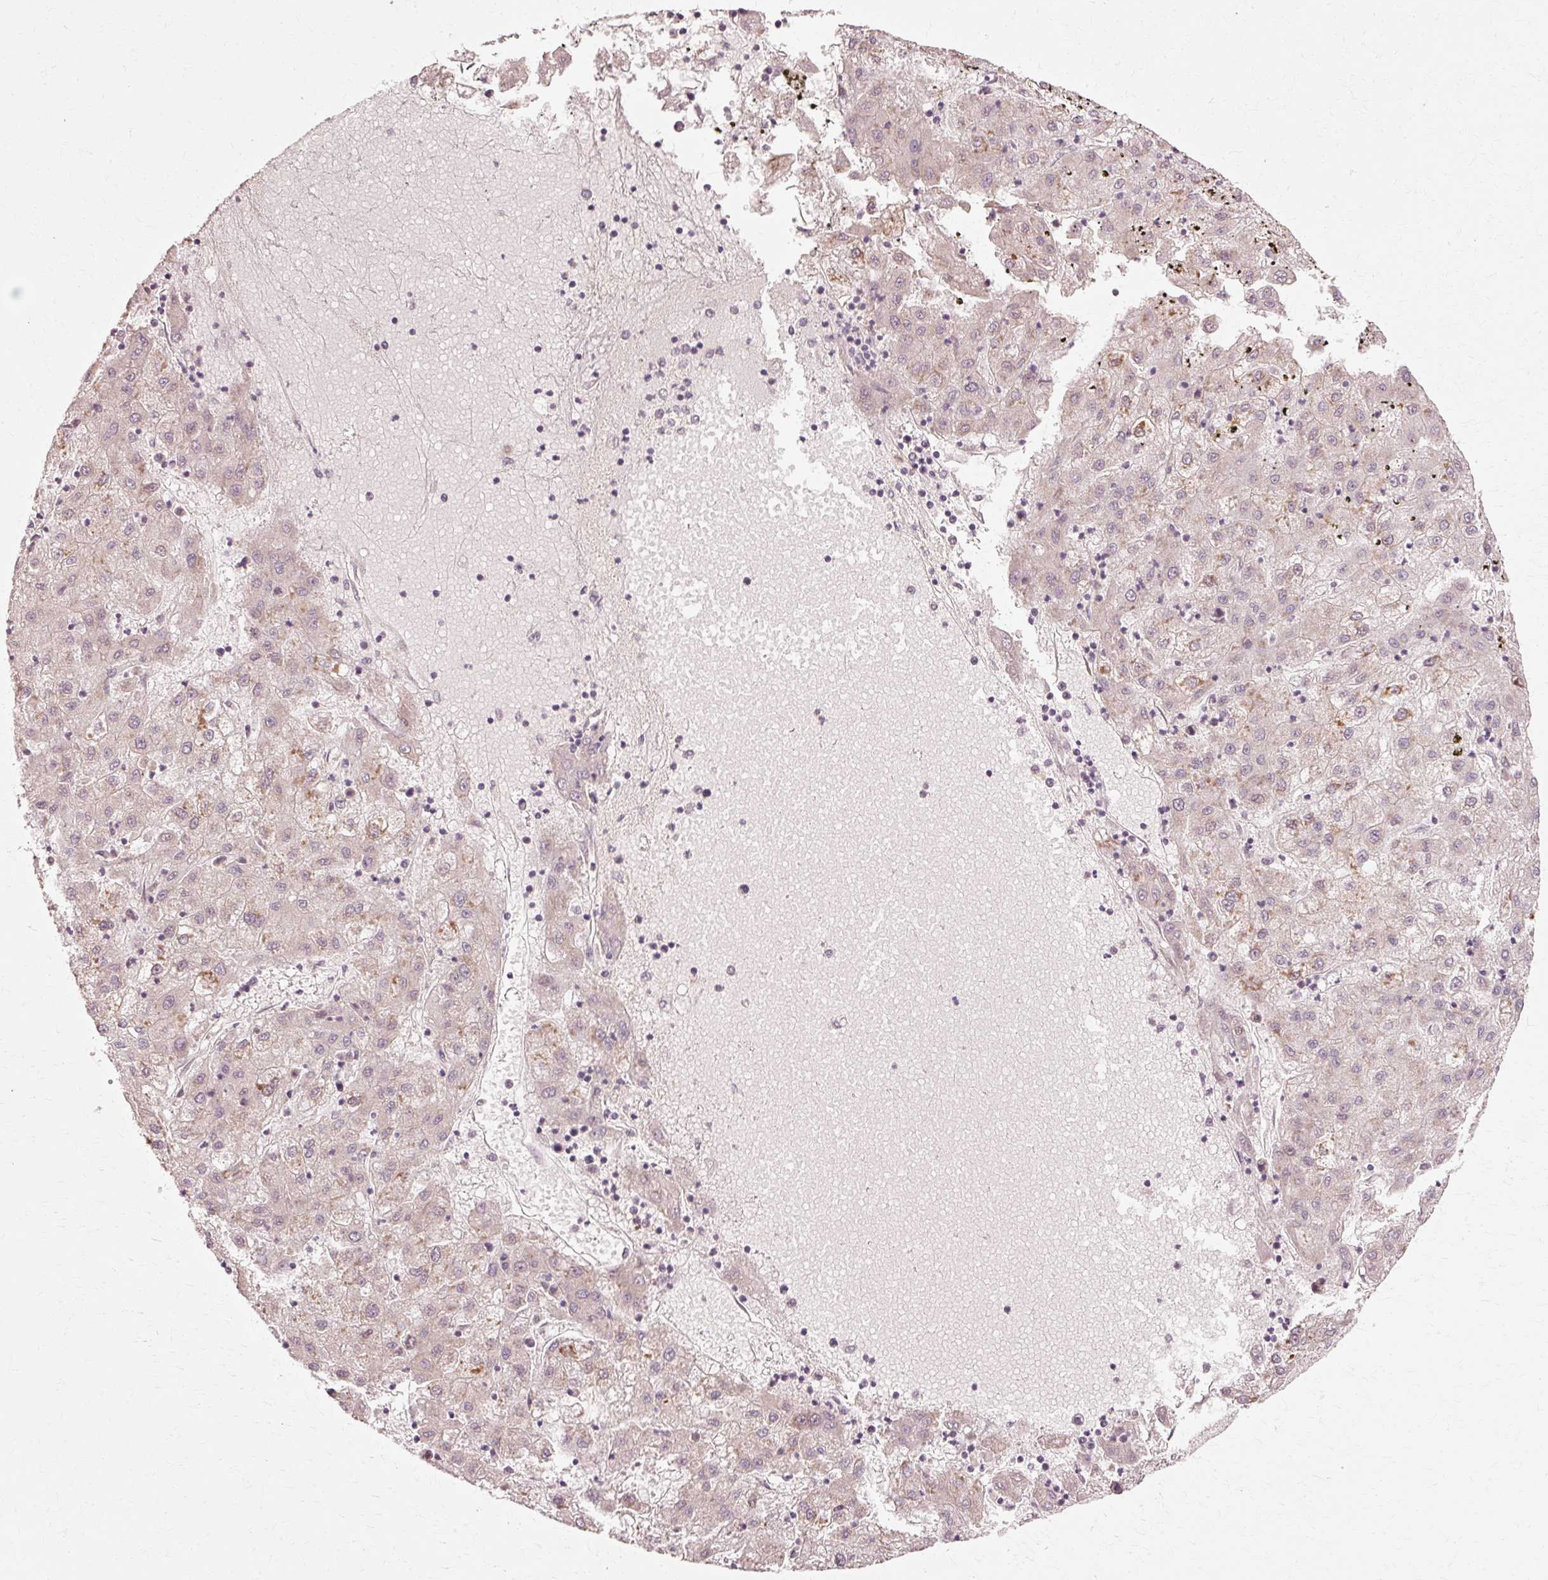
{"staining": {"intensity": "weak", "quantity": "<25%", "location": "cytoplasmic/membranous"}, "tissue": "liver cancer", "cell_type": "Tumor cells", "image_type": "cancer", "snomed": [{"axis": "morphology", "description": "Carcinoma, Hepatocellular, NOS"}, {"axis": "topography", "description": "Liver"}], "caption": "Immunohistochemistry (IHC) image of human hepatocellular carcinoma (liver) stained for a protein (brown), which exhibits no expression in tumor cells. Nuclei are stained in blue.", "gene": "RGPD5", "patient": {"sex": "male", "age": 72}}